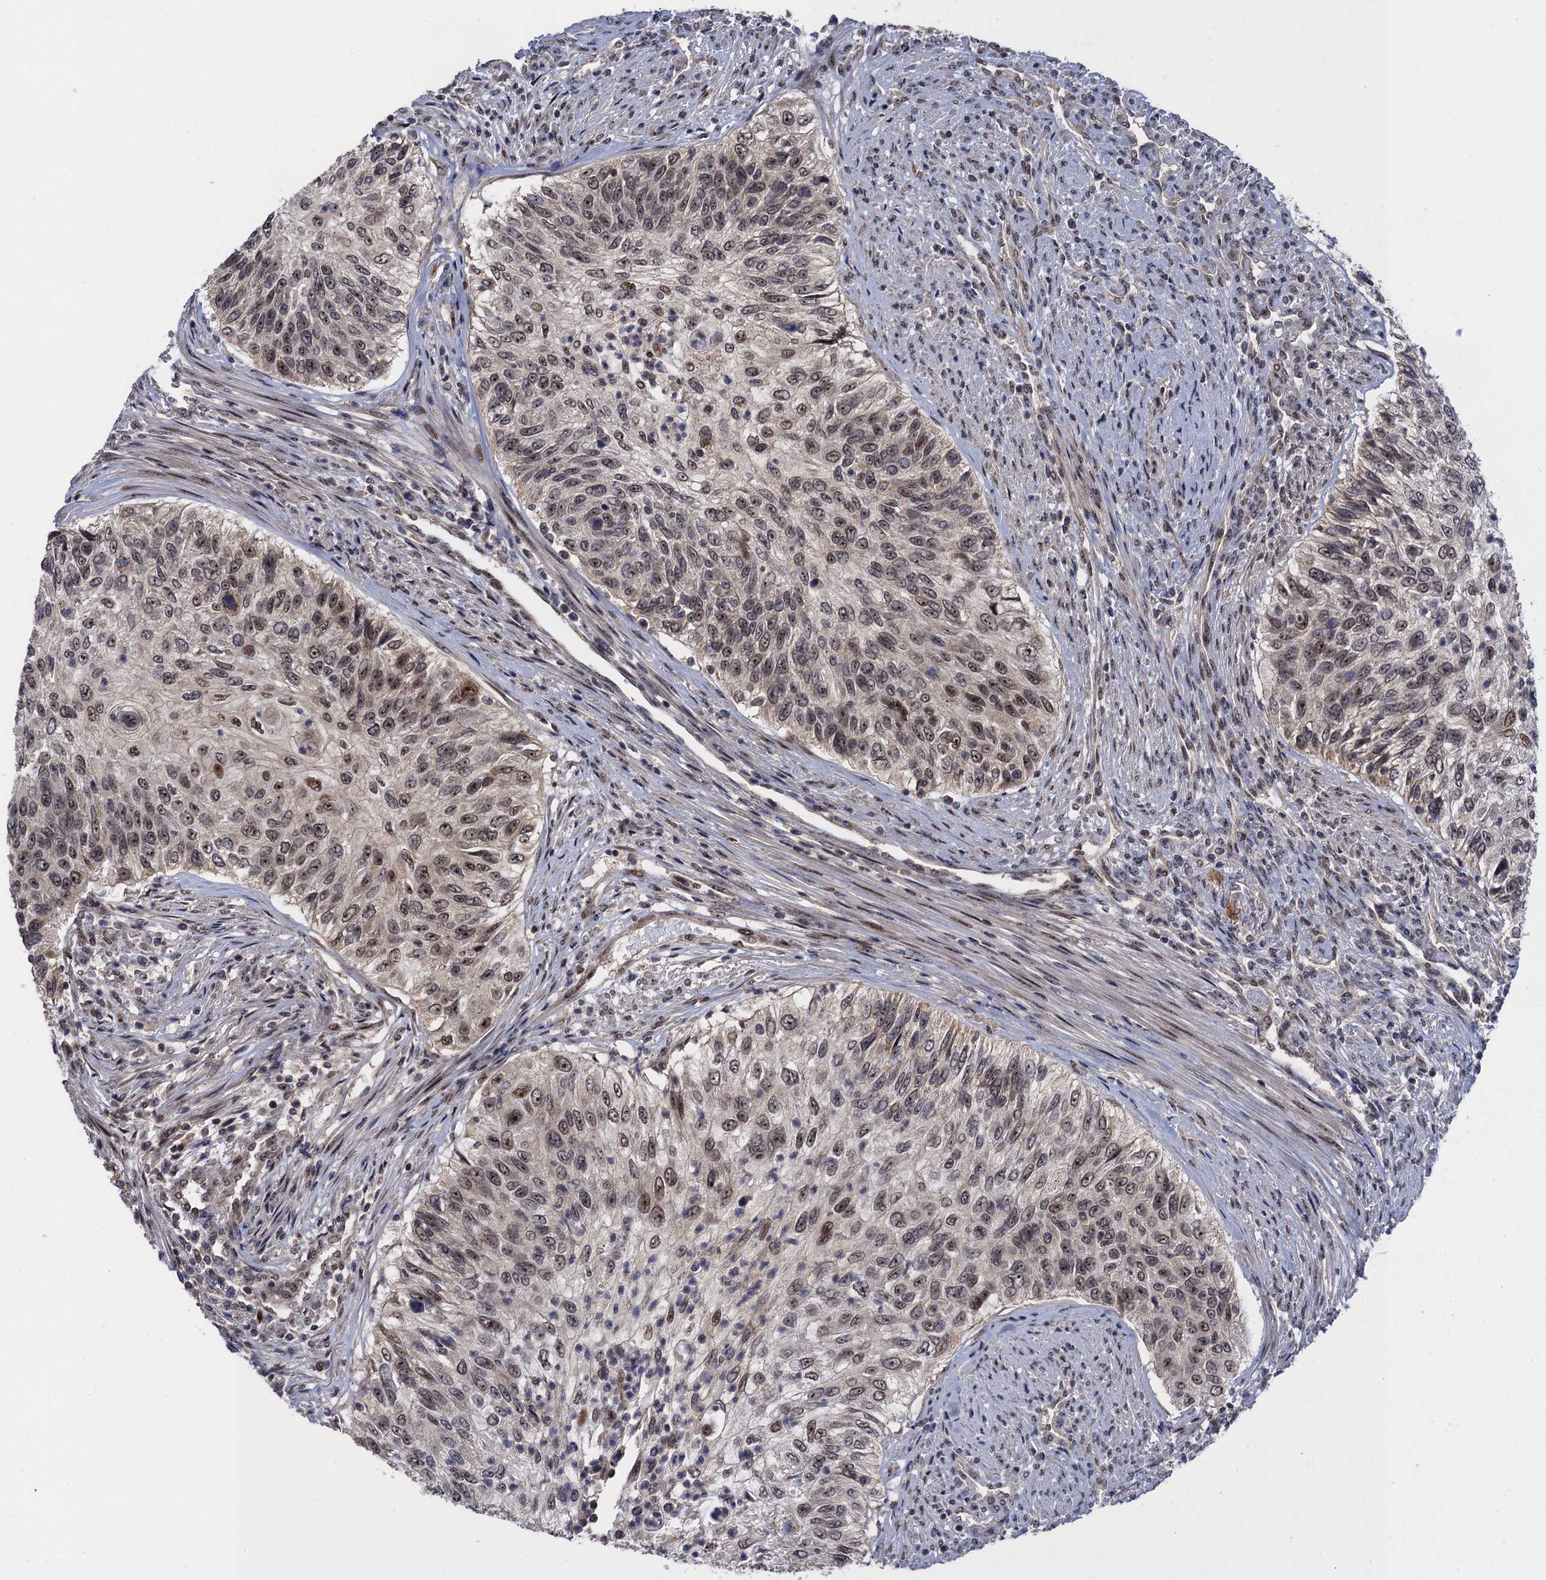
{"staining": {"intensity": "moderate", "quantity": ">75%", "location": "nuclear"}, "tissue": "urothelial cancer", "cell_type": "Tumor cells", "image_type": "cancer", "snomed": [{"axis": "morphology", "description": "Urothelial carcinoma, High grade"}, {"axis": "topography", "description": "Urinary bladder"}], "caption": "Immunohistochemical staining of human high-grade urothelial carcinoma exhibits medium levels of moderate nuclear protein positivity in approximately >75% of tumor cells.", "gene": "ZAR1L", "patient": {"sex": "female", "age": 60}}